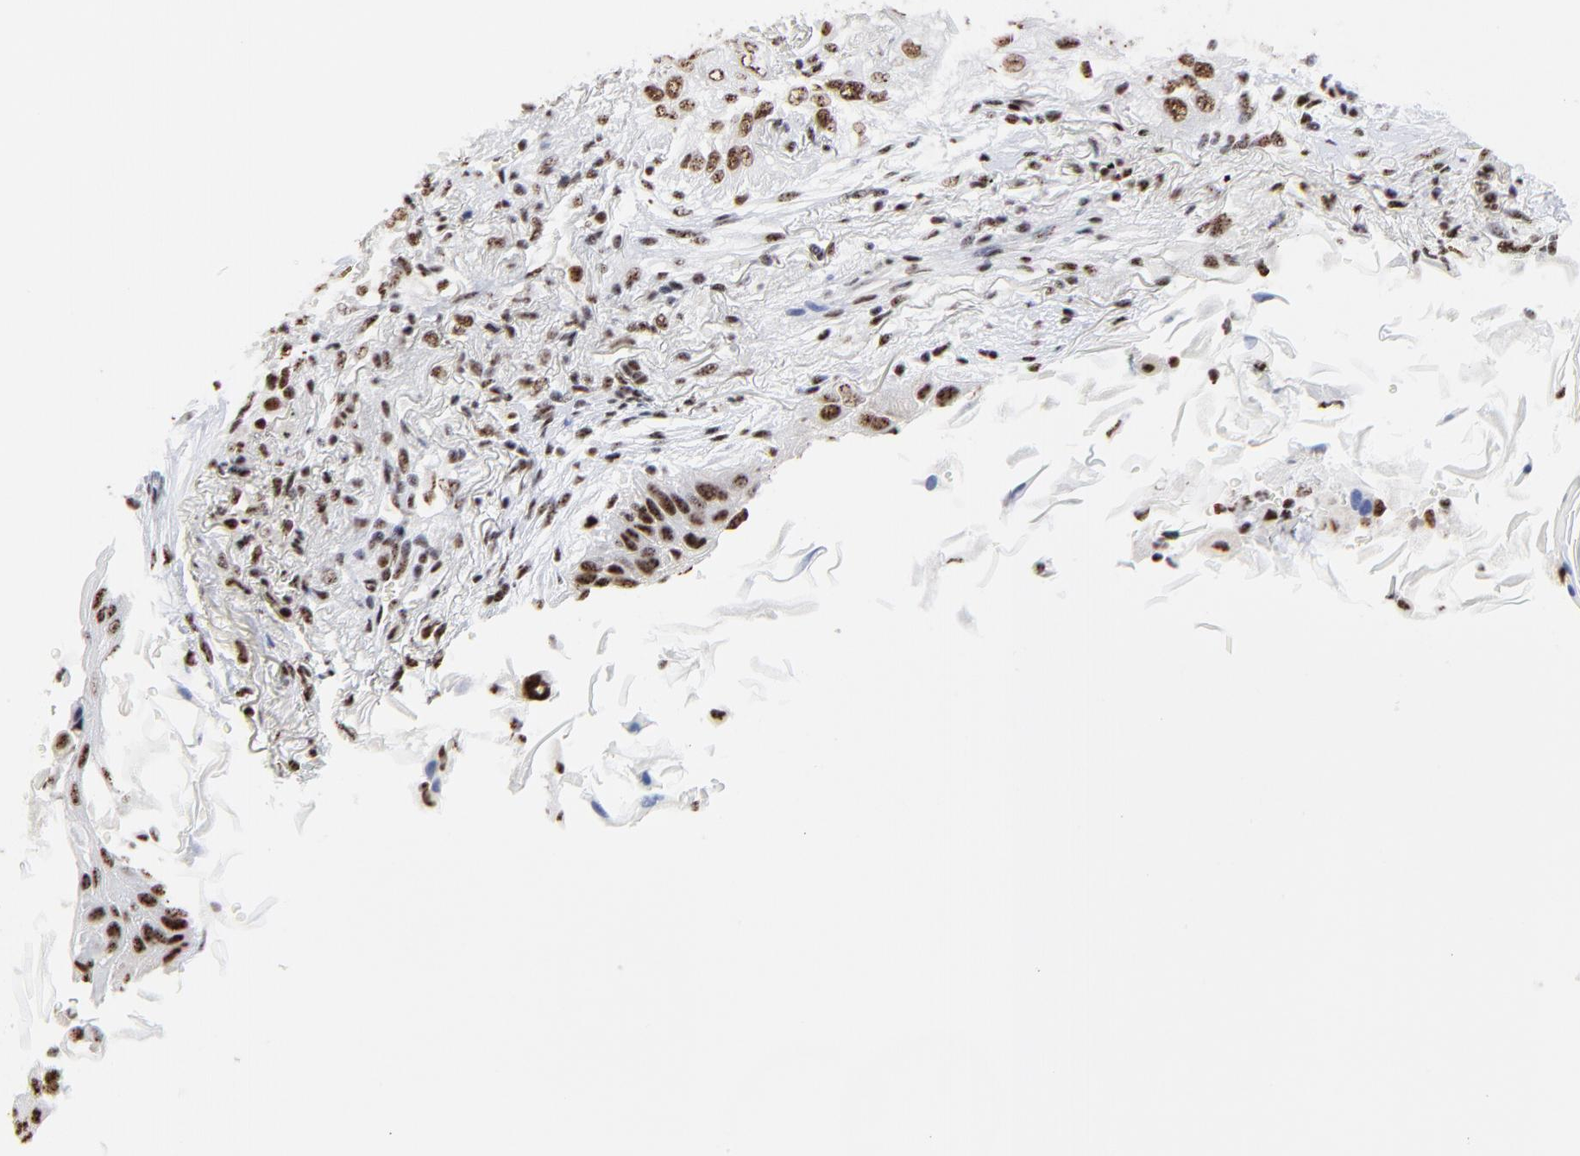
{"staining": {"intensity": "strong", "quantity": "25%-75%", "location": "nuclear"}, "tissue": "lung cancer", "cell_type": "Tumor cells", "image_type": "cancer", "snomed": [{"axis": "morphology", "description": "Squamous cell carcinoma, NOS"}, {"axis": "topography", "description": "Lung"}], "caption": "An immunohistochemistry micrograph of tumor tissue is shown. Protein staining in brown labels strong nuclear positivity in squamous cell carcinoma (lung) within tumor cells.", "gene": "MBD4", "patient": {"sex": "female", "age": 67}}